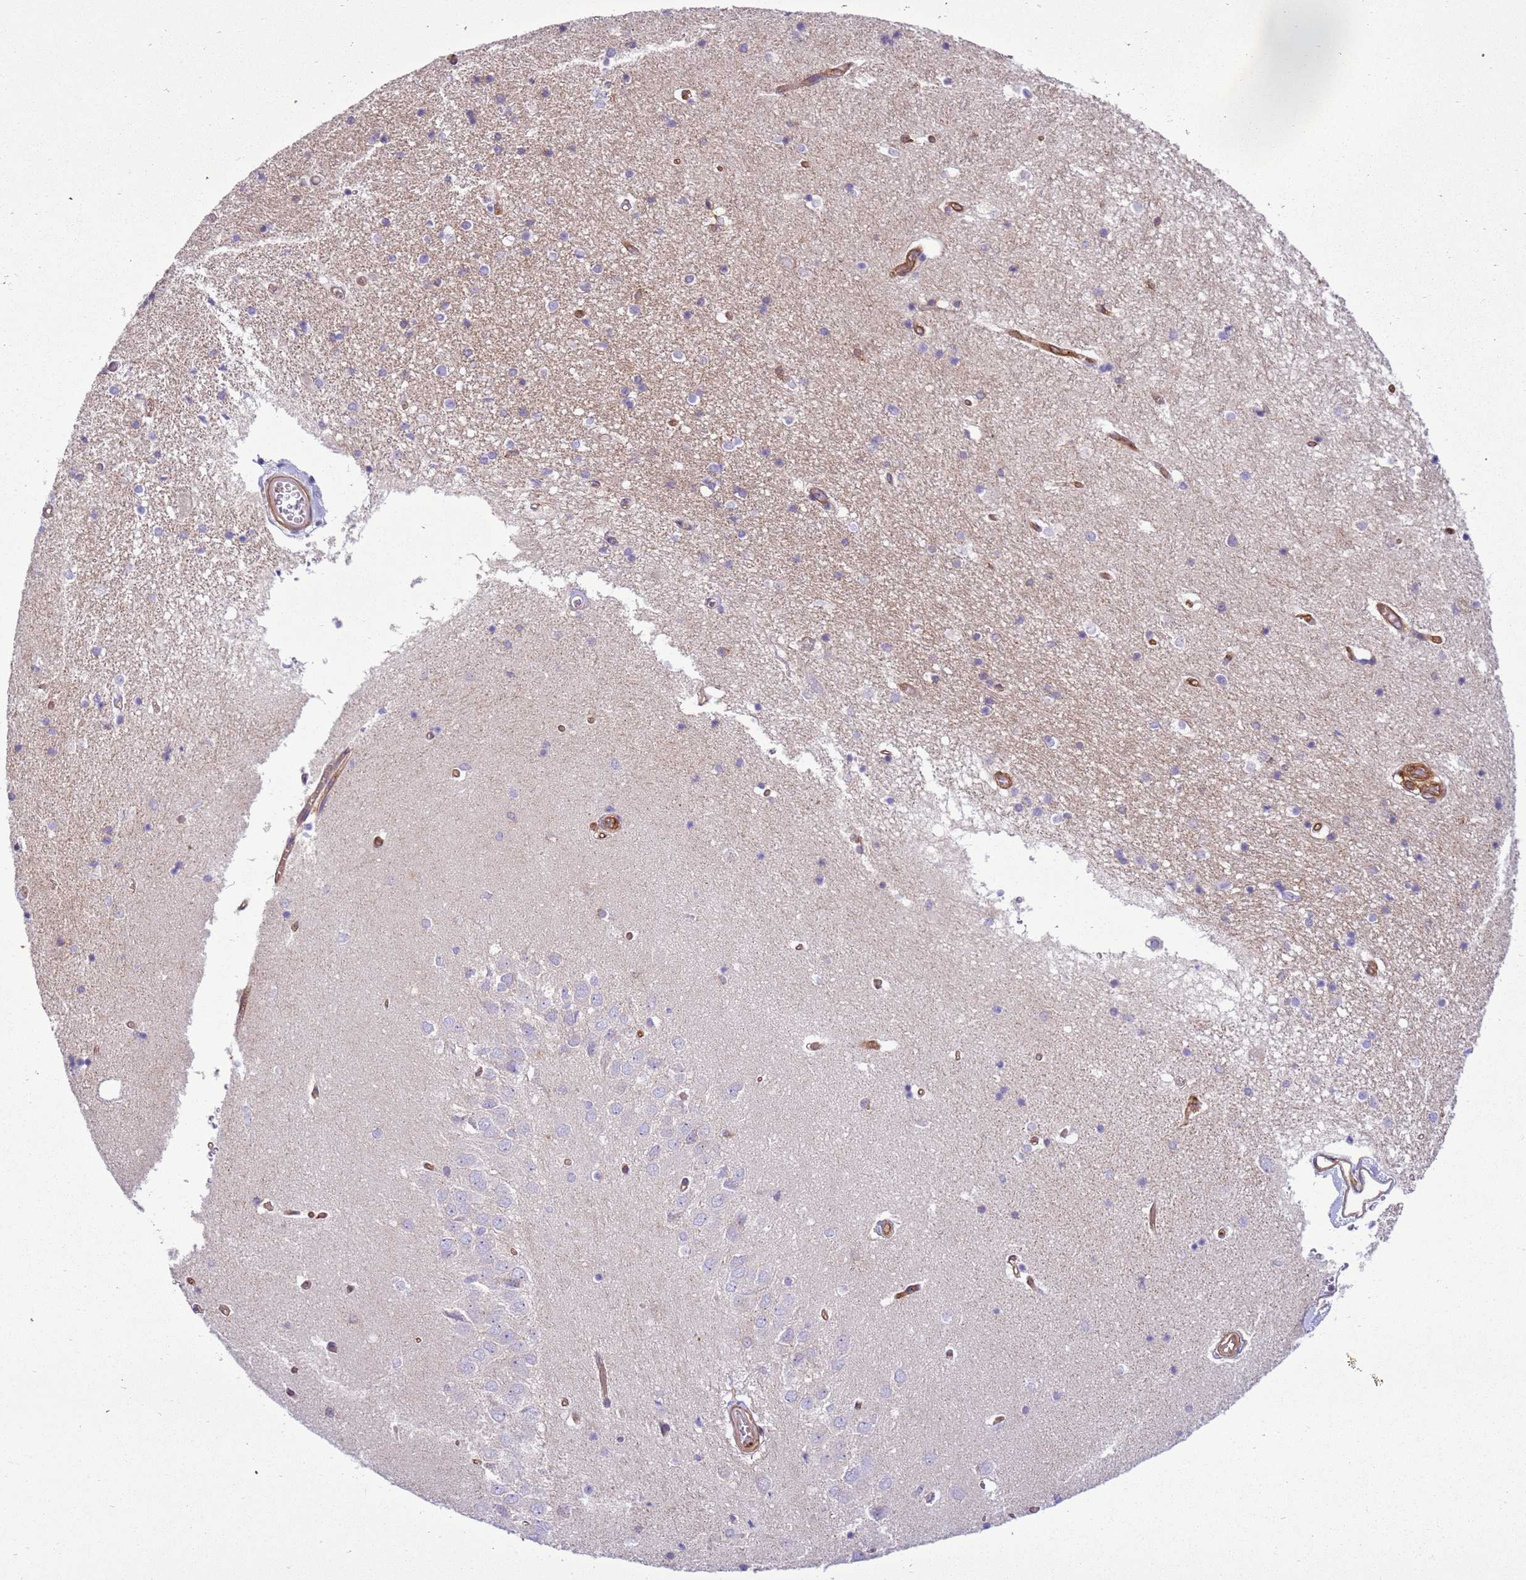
{"staining": {"intensity": "negative", "quantity": "none", "location": "none"}, "tissue": "hippocampus", "cell_type": "Glial cells", "image_type": "normal", "snomed": [{"axis": "morphology", "description": "Normal tissue, NOS"}, {"axis": "topography", "description": "Hippocampus"}], "caption": "Glial cells show no significant positivity in normal hippocampus.", "gene": "SNX21", "patient": {"sex": "male", "age": 45}}